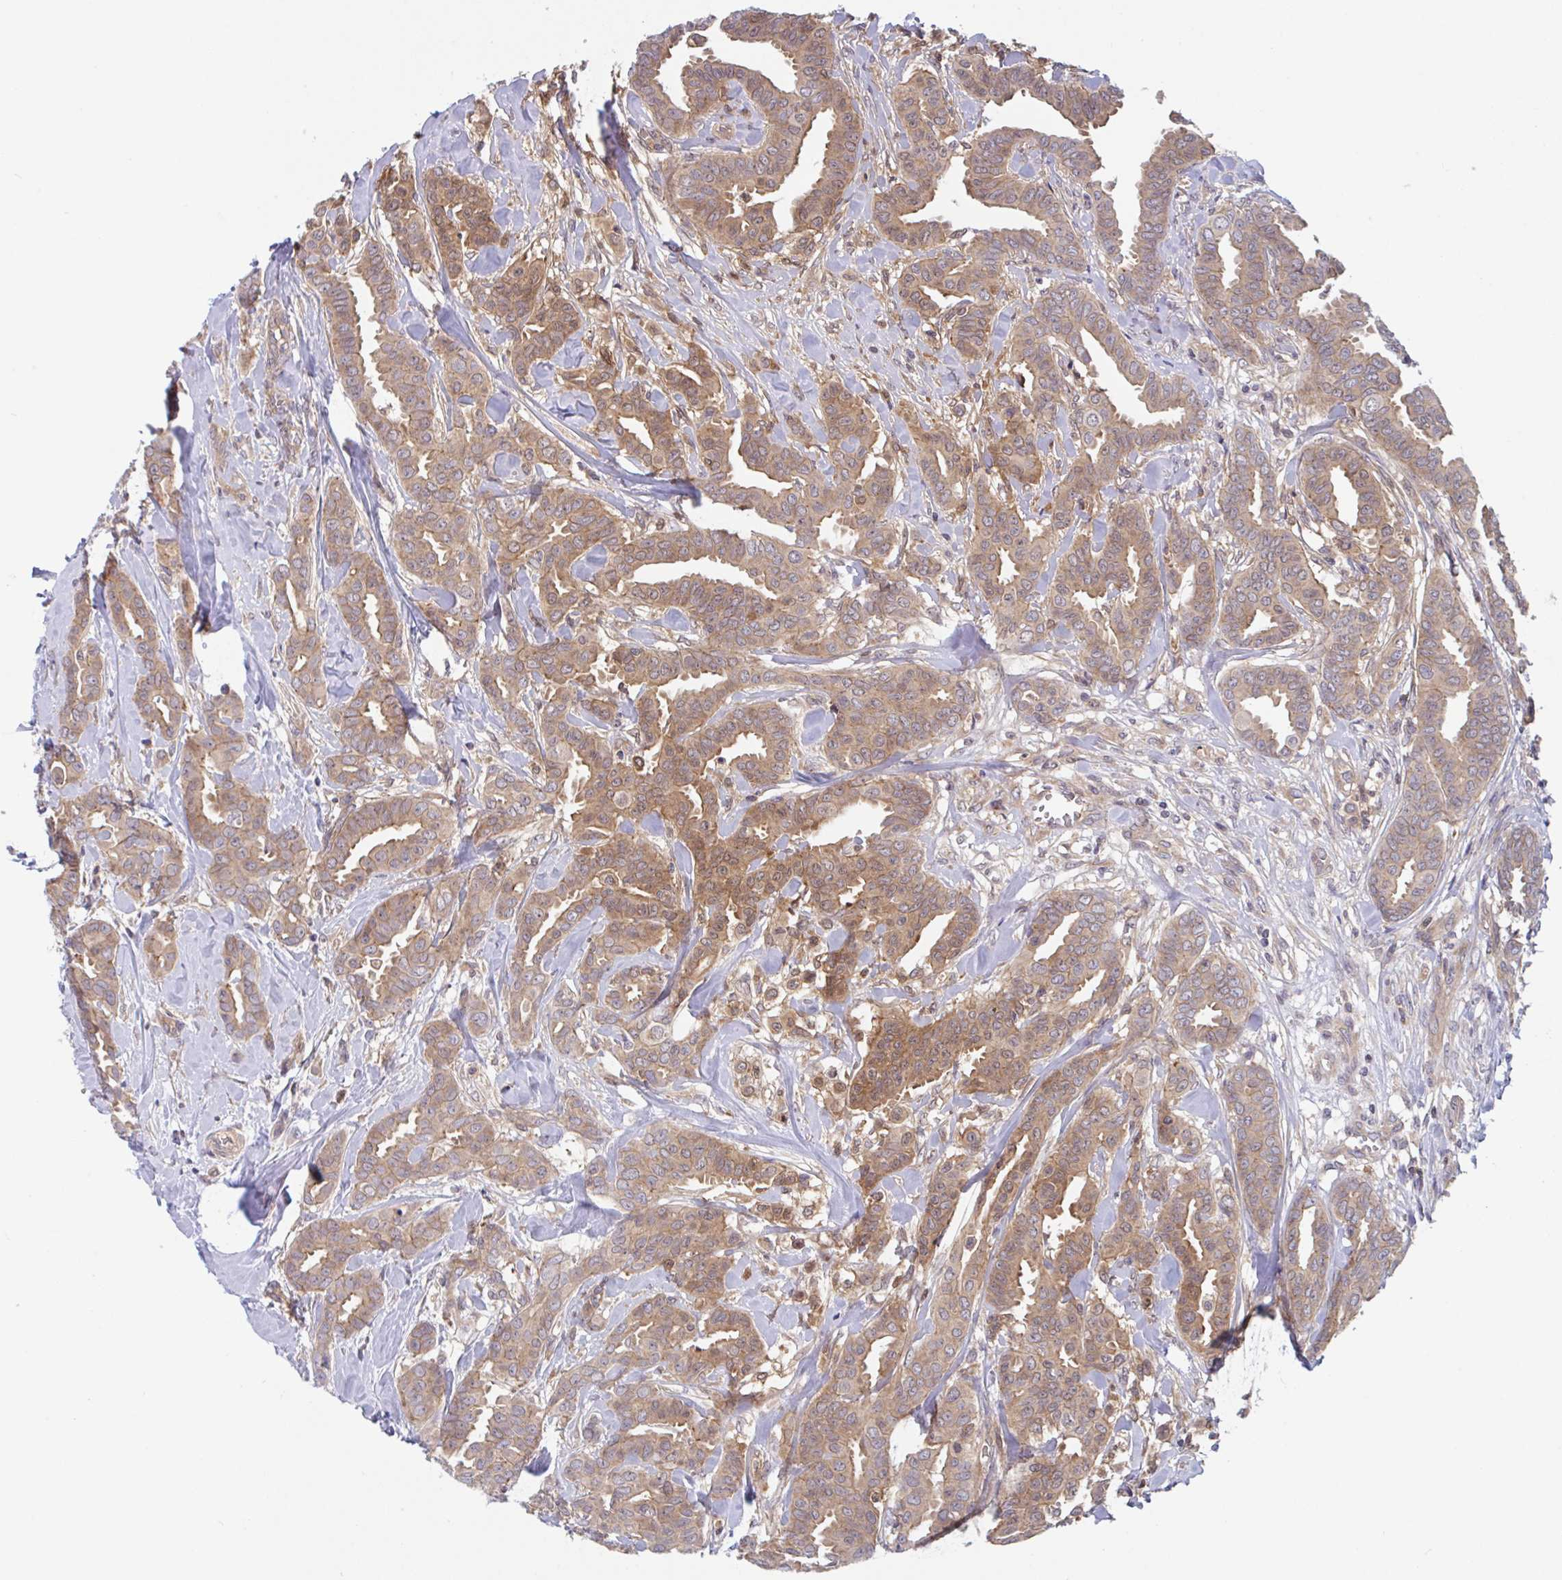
{"staining": {"intensity": "moderate", "quantity": ">75%", "location": "cytoplasmic/membranous,nuclear"}, "tissue": "breast cancer", "cell_type": "Tumor cells", "image_type": "cancer", "snomed": [{"axis": "morphology", "description": "Duct carcinoma"}, {"axis": "topography", "description": "Breast"}], "caption": "Immunohistochemical staining of intraductal carcinoma (breast) exhibits medium levels of moderate cytoplasmic/membranous and nuclear protein staining in about >75% of tumor cells. Nuclei are stained in blue.", "gene": "LMNTD2", "patient": {"sex": "female", "age": 45}}